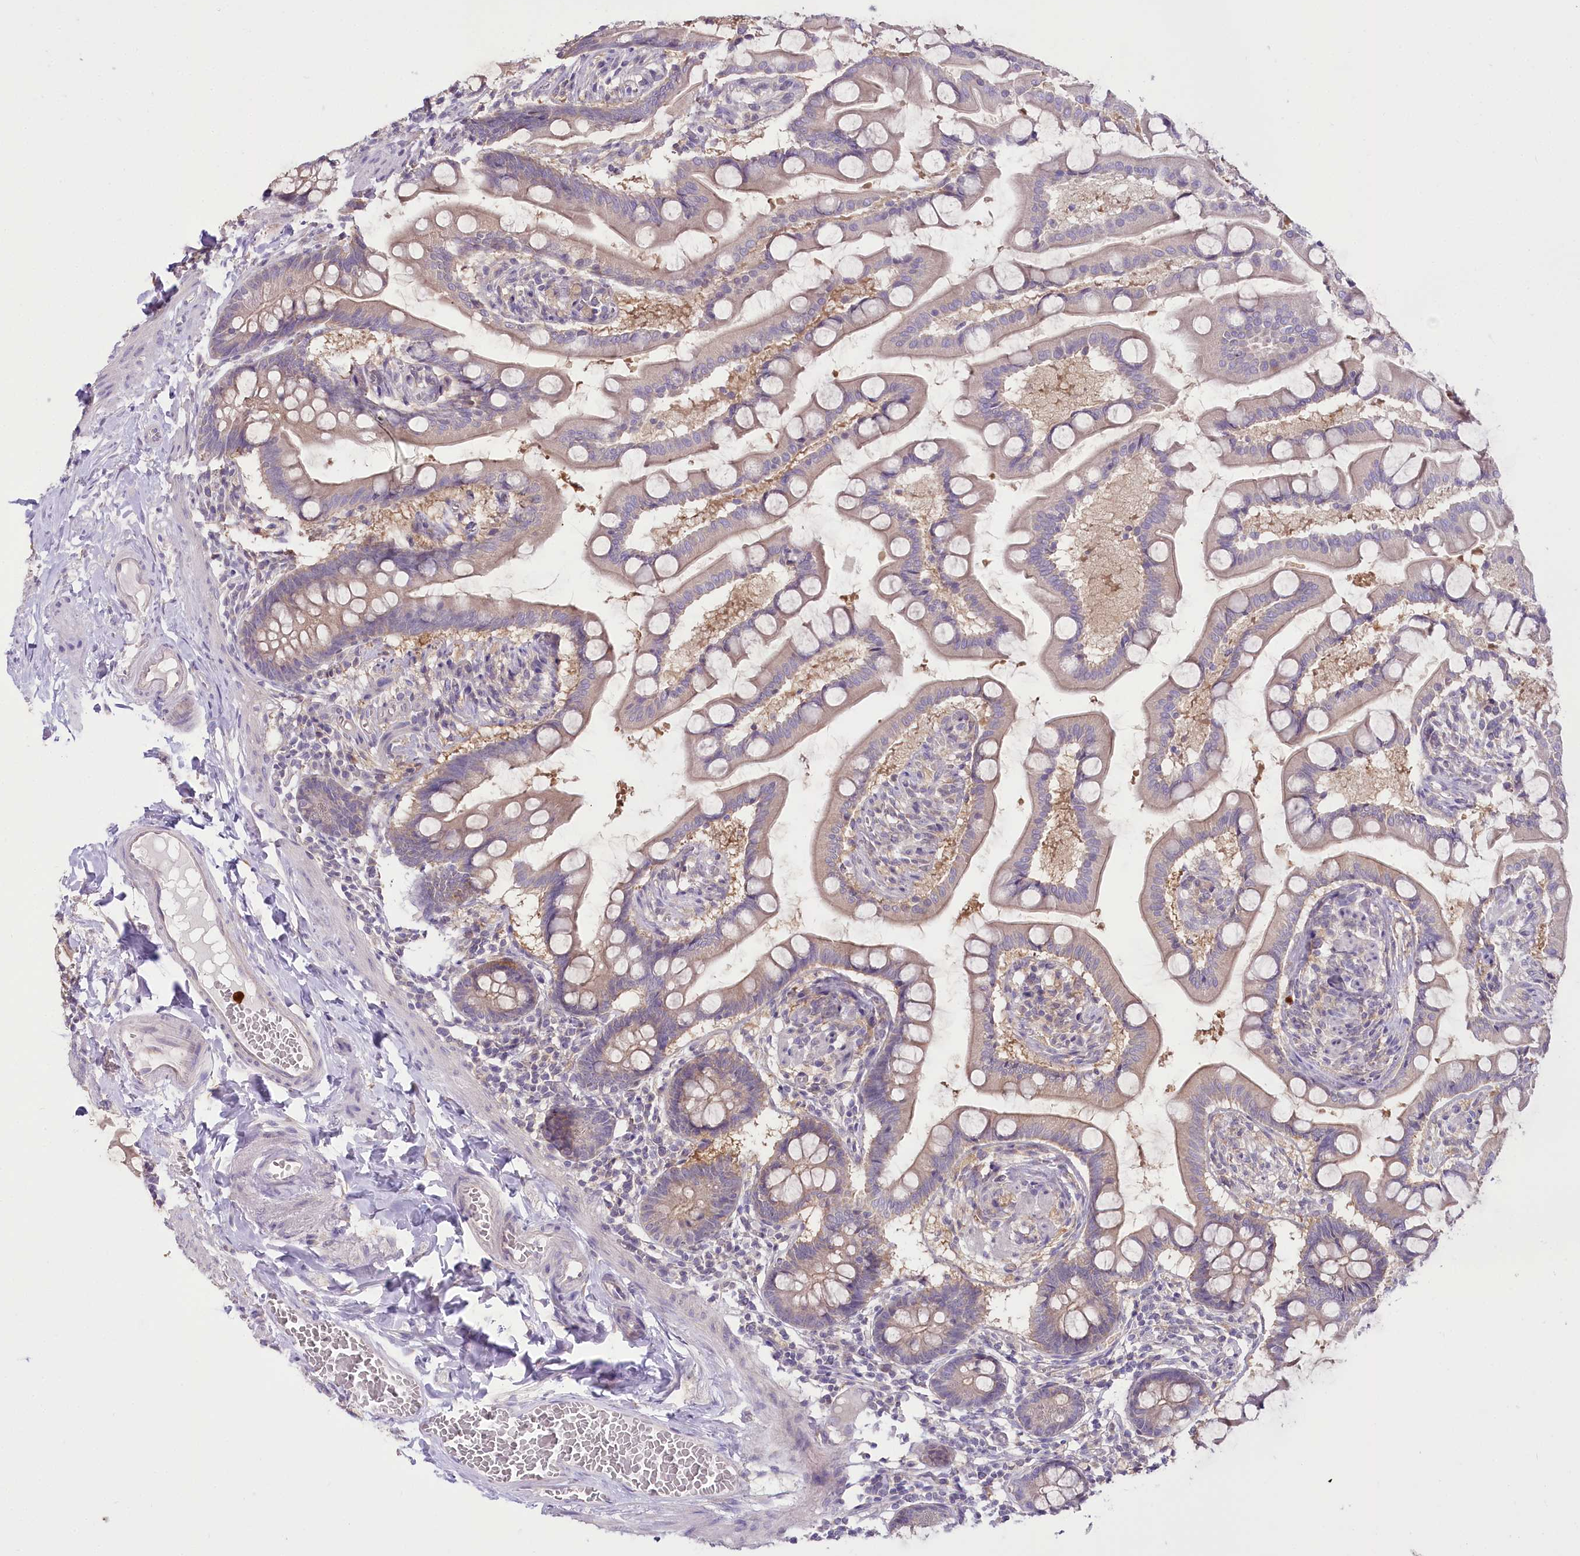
{"staining": {"intensity": "weak", "quantity": "25%-75%", "location": "cytoplasmic/membranous"}, "tissue": "small intestine", "cell_type": "Glandular cells", "image_type": "normal", "snomed": [{"axis": "morphology", "description": "Normal tissue, NOS"}, {"axis": "topography", "description": "Small intestine"}], "caption": "This photomicrograph shows immunohistochemistry staining of normal human small intestine, with low weak cytoplasmic/membranous positivity in about 25%-75% of glandular cells.", "gene": "DPYD", "patient": {"sex": "male", "age": 41}}